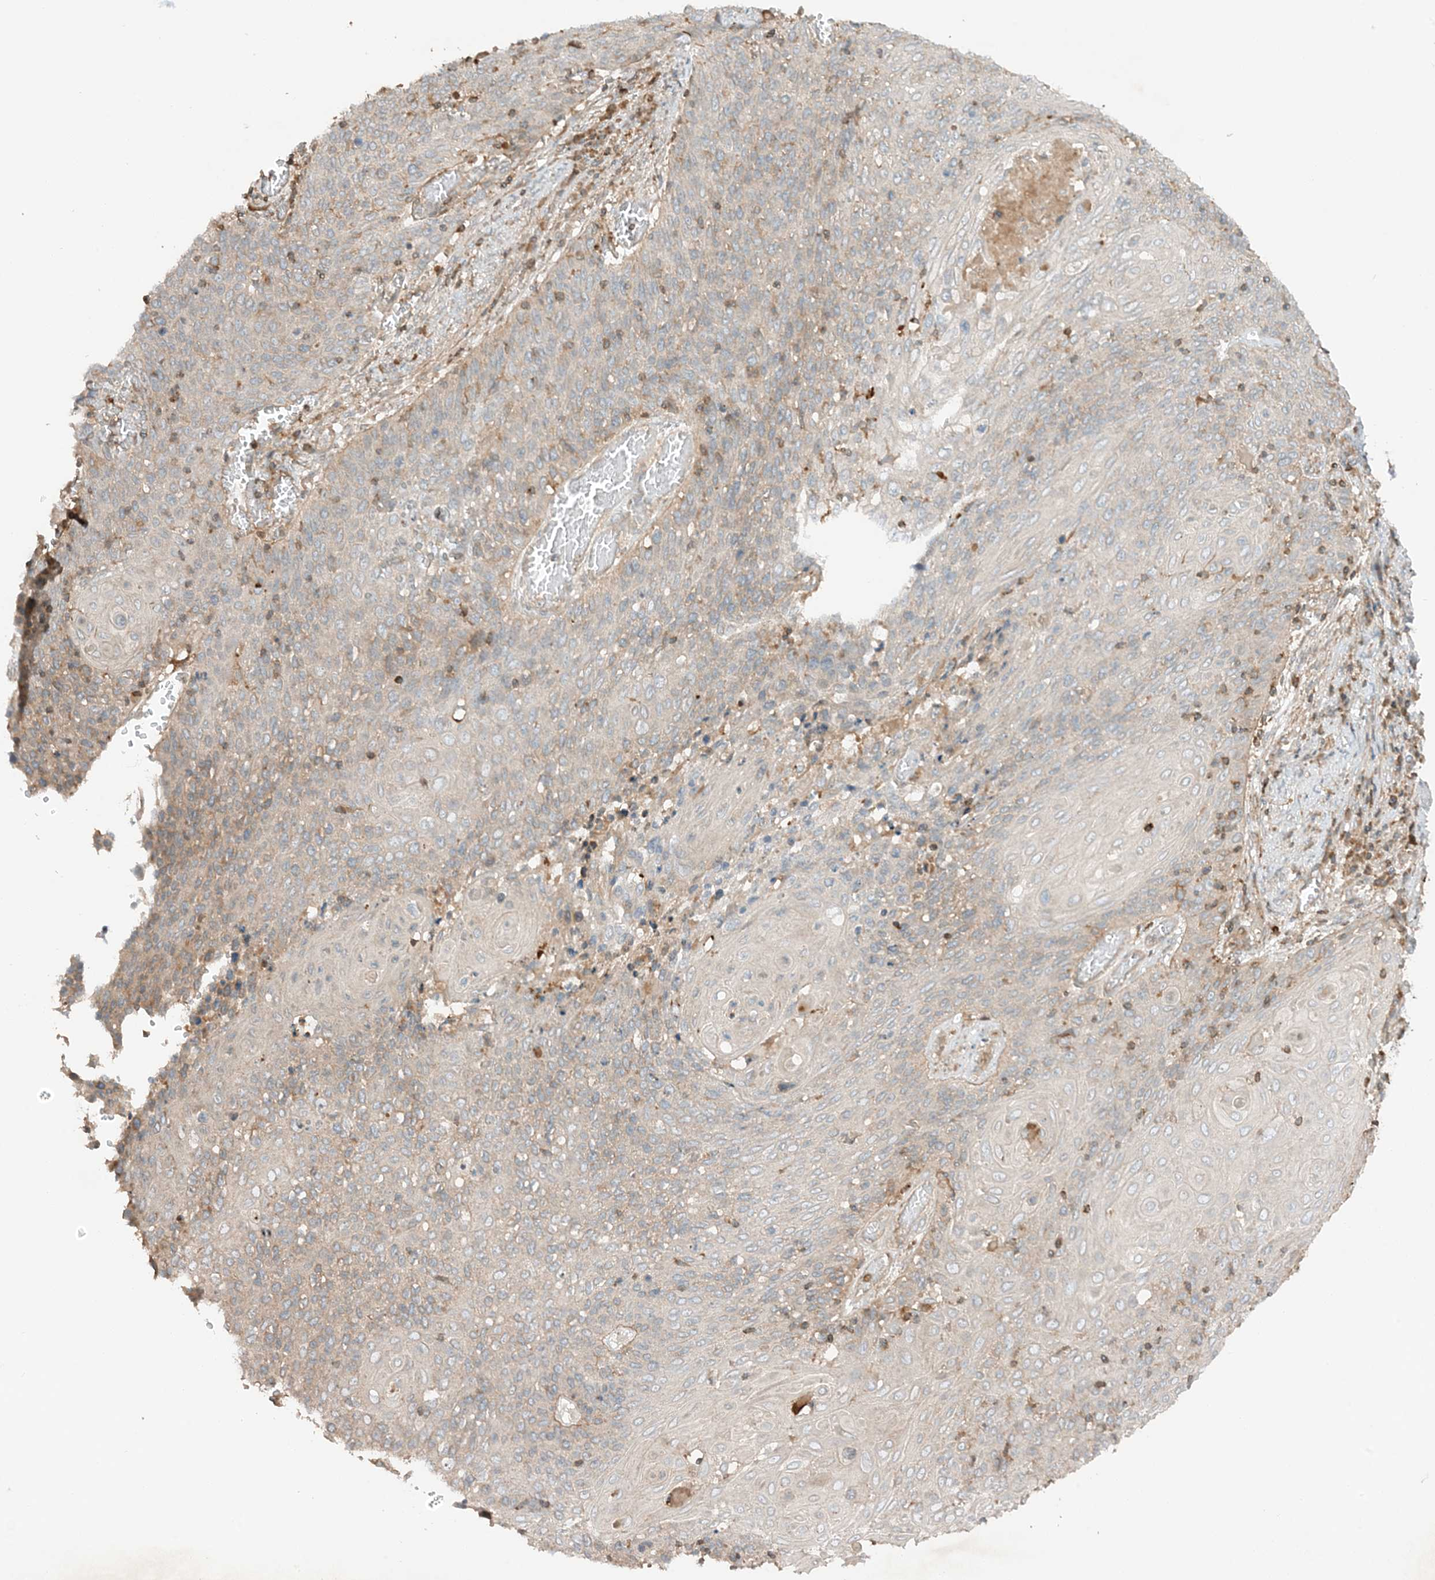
{"staining": {"intensity": "weak", "quantity": "<25%", "location": "cytoplasmic/membranous"}, "tissue": "cervical cancer", "cell_type": "Tumor cells", "image_type": "cancer", "snomed": [{"axis": "morphology", "description": "Squamous cell carcinoma, NOS"}, {"axis": "topography", "description": "Cervix"}], "caption": "Immunohistochemical staining of human squamous cell carcinoma (cervical) displays no significant positivity in tumor cells.", "gene": "SLC25A12", "patient": {"sex": "female", "age": 39}}